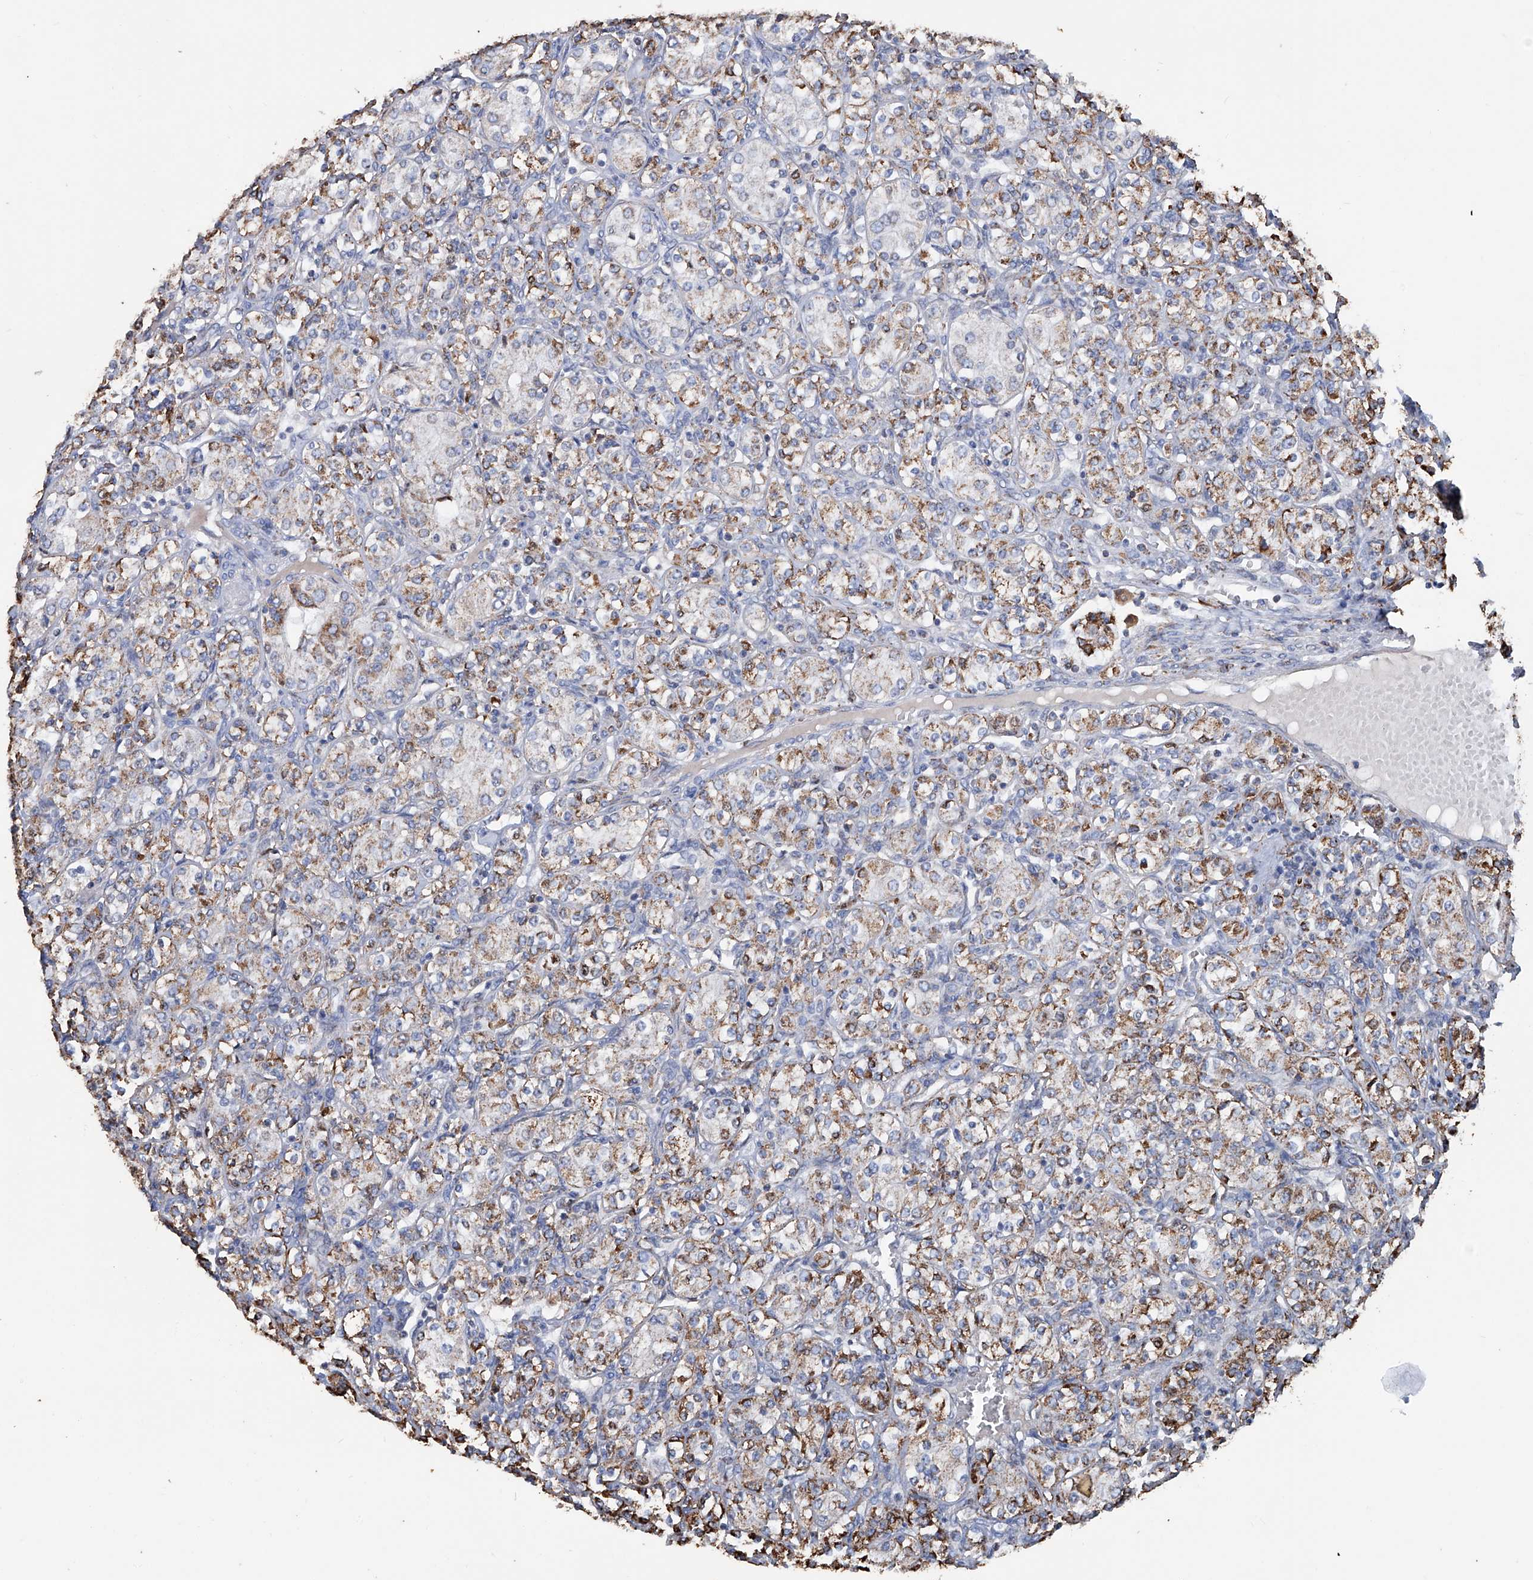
{"staining": {"intensity": "moderate", "quantity": ">75%", "location": "cytoplasmic/membranous"}, "tissue": "renal cancer", "cell_type": "Tumor cells", "image_type": "cancer", "snomed": [{"axis": "morphology", "description": "Adenocarcinoma, NOS"}, {"axis": "topography", "description": "Kidney"}], "caption": "Renal cancer stained for a protein (brown) reveals moderate cytoplasmic/membranous positive positivity in approximately >75% of tumor cells.", "gene": "NHS", "patient": {"sex": "male", "age": 77}}